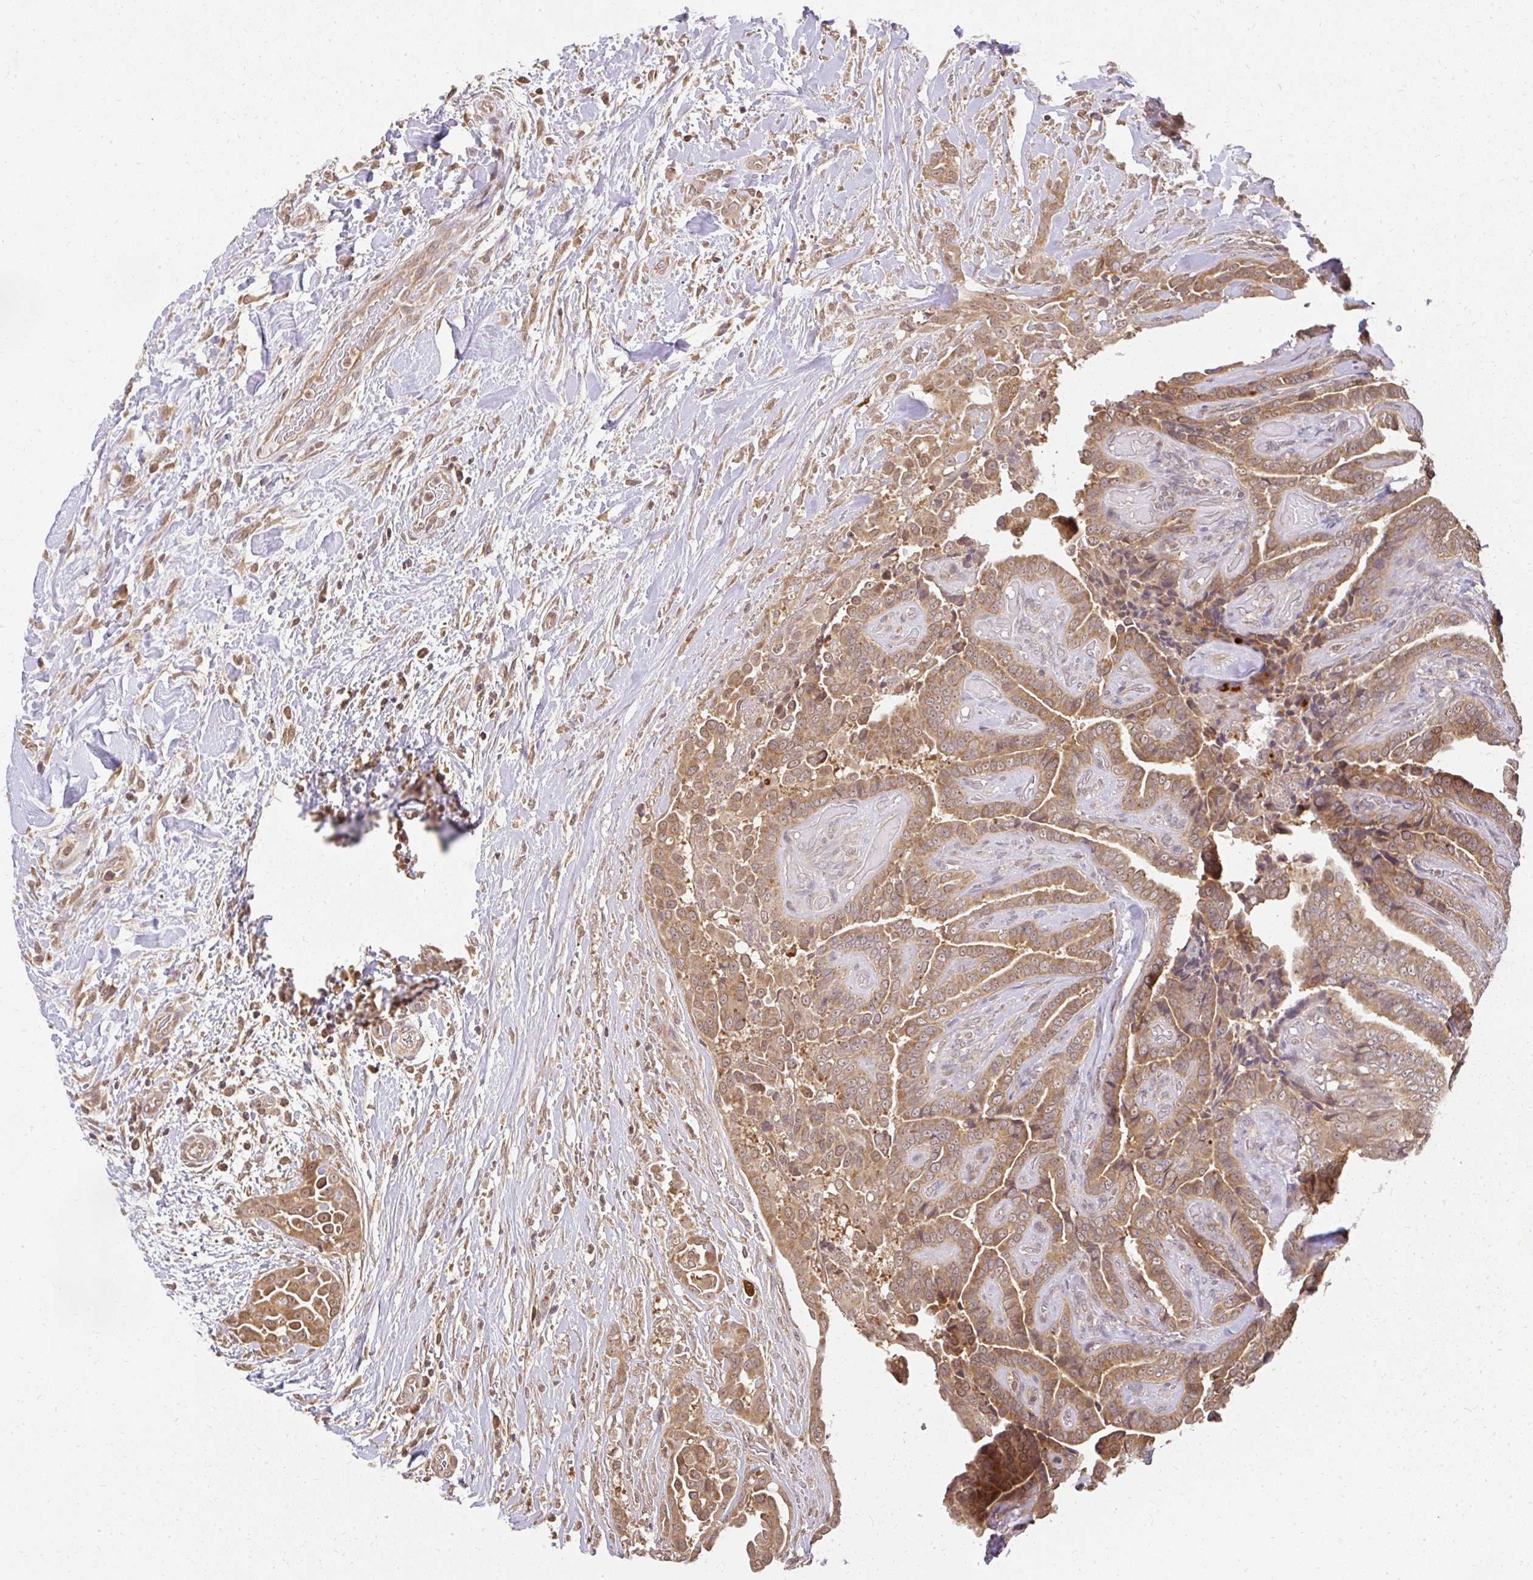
{"staining": {"intensity": "moderate", "quantity": ">75%", "location": "cytoplasmic/membranous,nuclear"}, "tissue": "thyroid cancer", "cell_type": "Tumor cells", "image_type": "cancer", "snomed": [{"axis": "morphology", "description": "Papillary adenocarcinoma, NOS"}, {"axis": "topography", "description": "Thyroid gland"}], "caption": "Papillary adenocarcinoma (thyroid) stained with immunohistochemistry shows moderate cytoplasmic/membranous and nuclear expression in about >75% of tumor cells. (Brightfield microscopy of DAB IHC at high magnification).", "gene": "LARS2", "patient": {"sex": "male", "age": 61}}